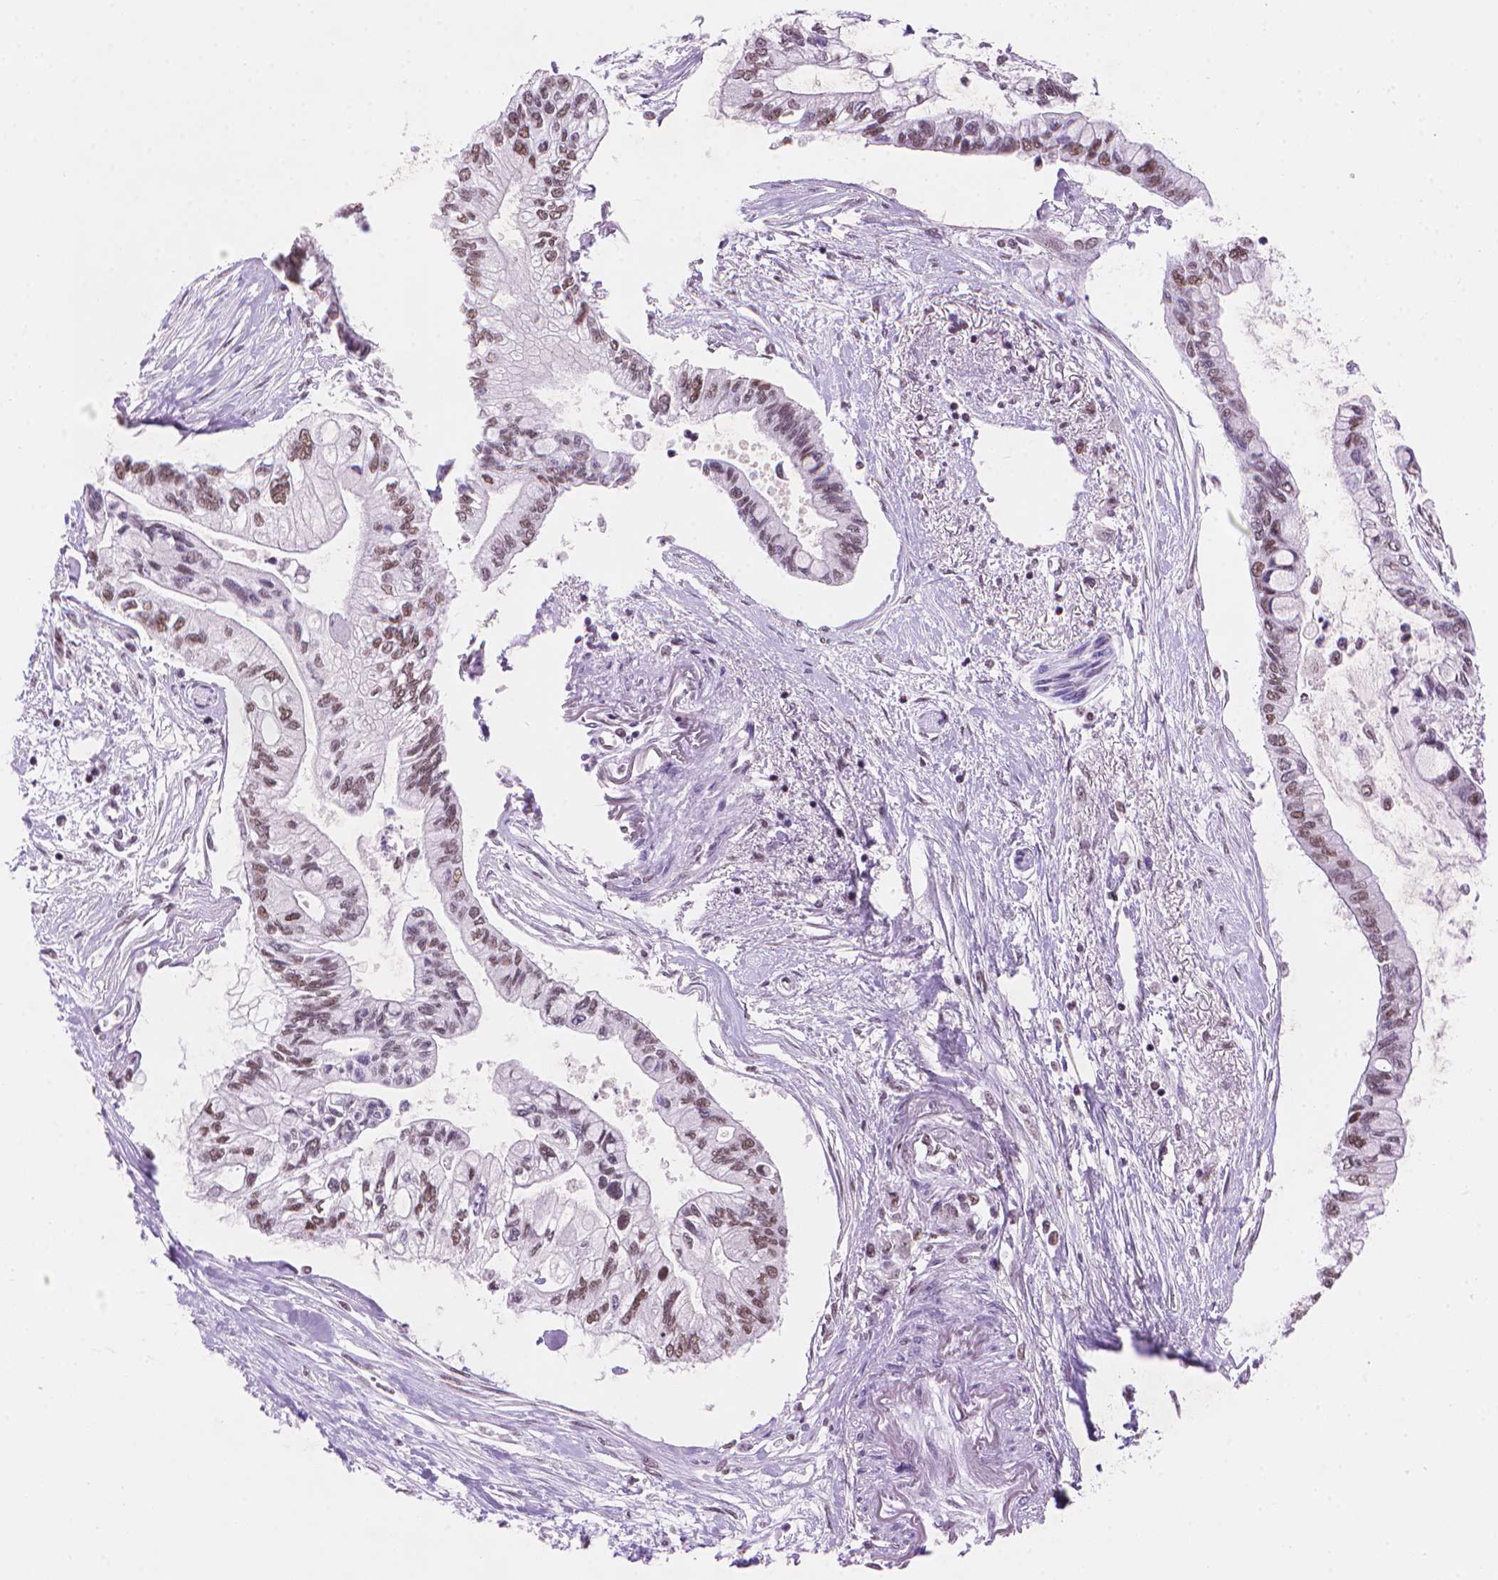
{"staining": {"intensity": "moderate", "quantity": "25%-75%", "location": "nuclear"}, "tissue": "pancreatic cancer", "cell_type": "Tumor cells", "image_type": "cancer", "snomed": [{"axis": "morphology", "description": "Adenocarcinoma, NOS"}, {"axis": "topography", "description": "Pancreas"}], "caption": "Pancreatic cancer (adenocarcinoma) stained with DAB immunohistochemistry exhibits medium levels of moderate nuclear staining in approximately 25%-75% of tumor cells.", "gene": "RPA4", "patient": {"sex": "female", "age": 77}}